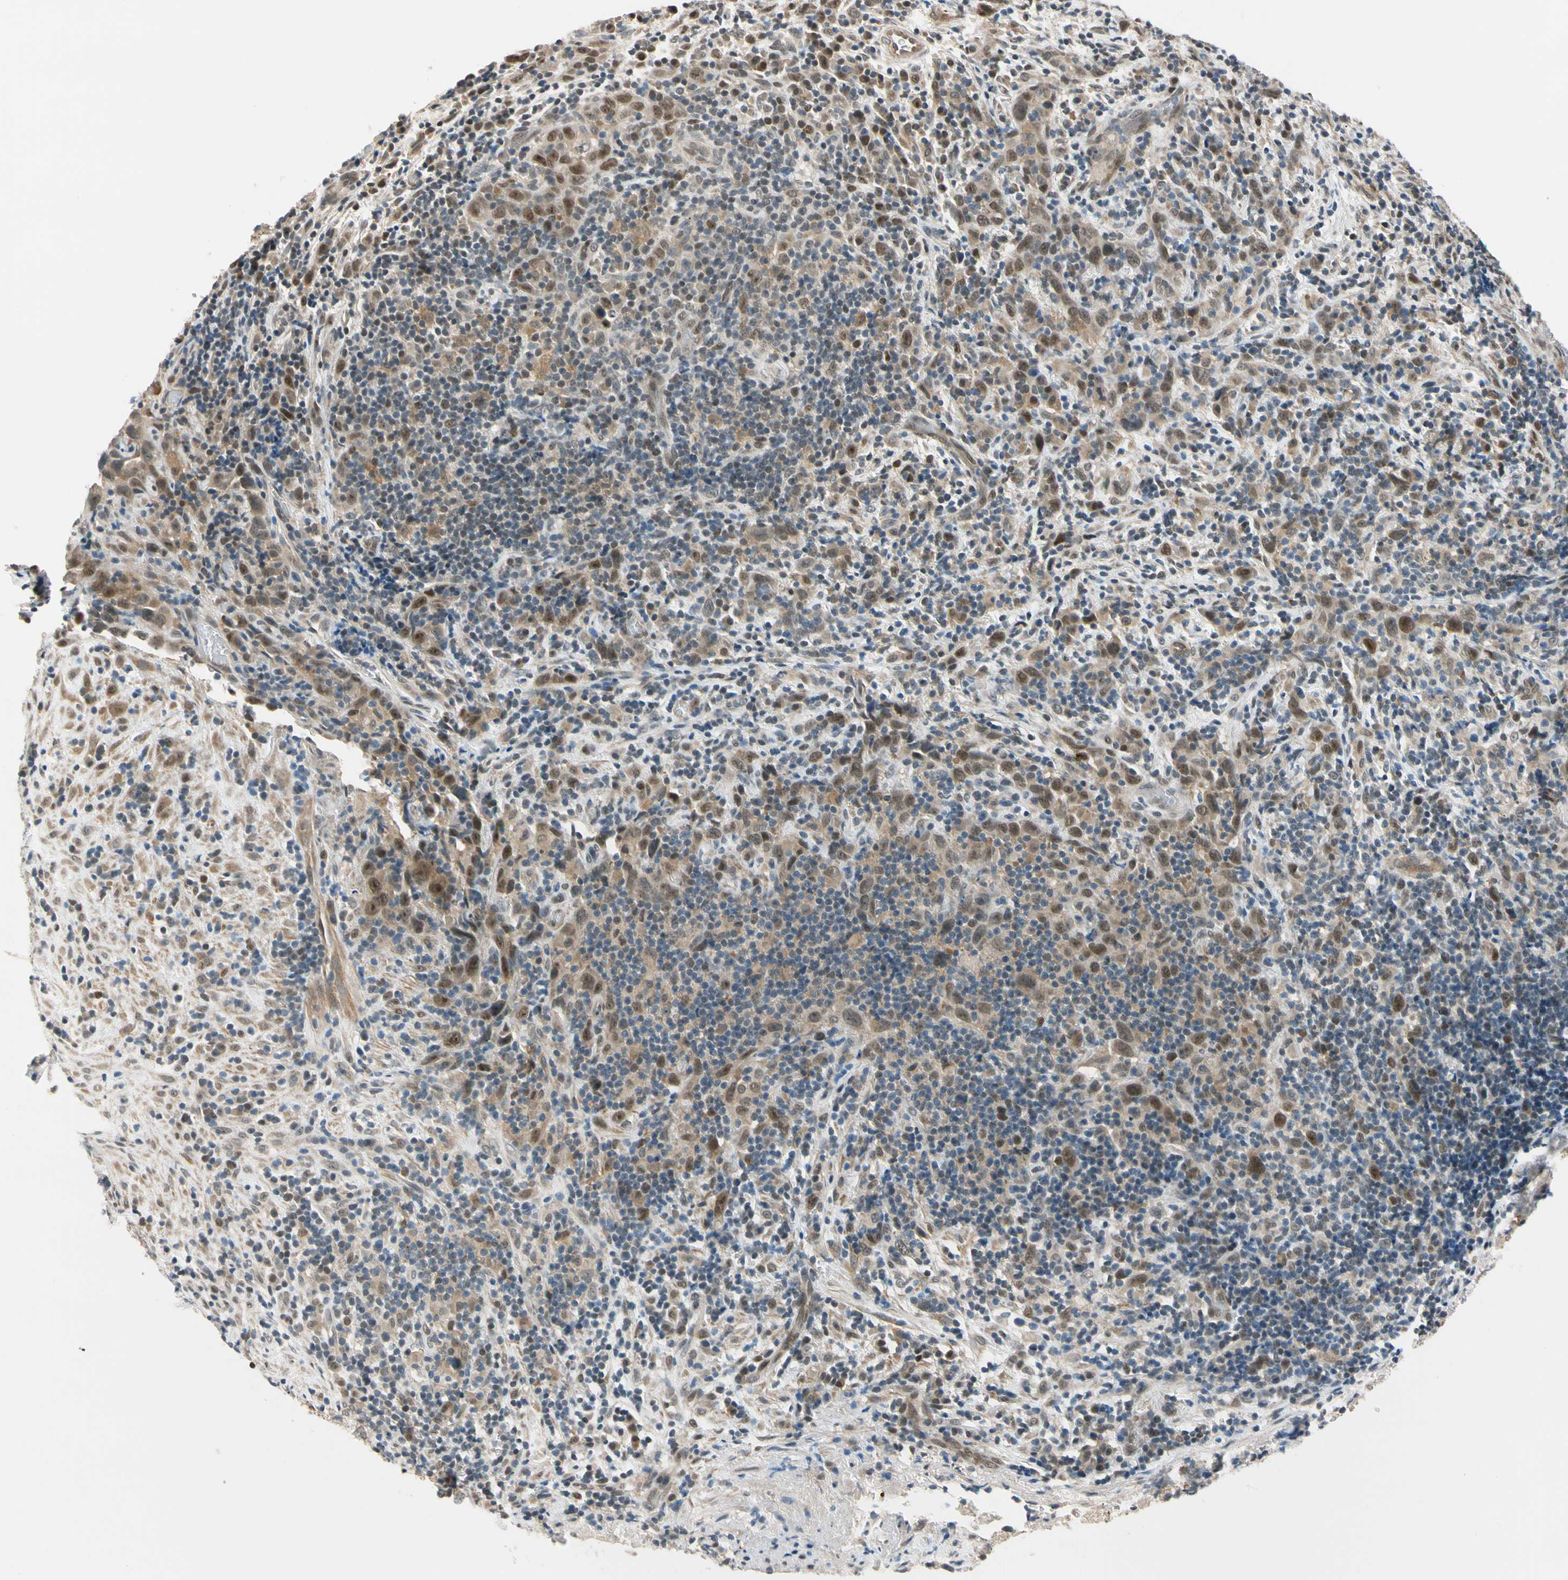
{"staining": {"intensity": "strong", "quantity": ">75%", "location": "cytoplasmic/membranous,nuclear"}, "tissue": "urothelial cancer", "cell_type": "Tumor cells", "image_type": "cancer", "snomed": [{"axis": "morphology", "description": "Urothelial carcinoma, High grade"}, {"axis": "topography", "description": "Urinary bladder"}], "caption": "Protein expression analysis of urothelial cancer shows strong cytoplasmic/membranous and nuclear positivity in approximately >75% of tumor cells.", "gene": "RIOX2", "patient": {"sex": "male", "age": 61}}